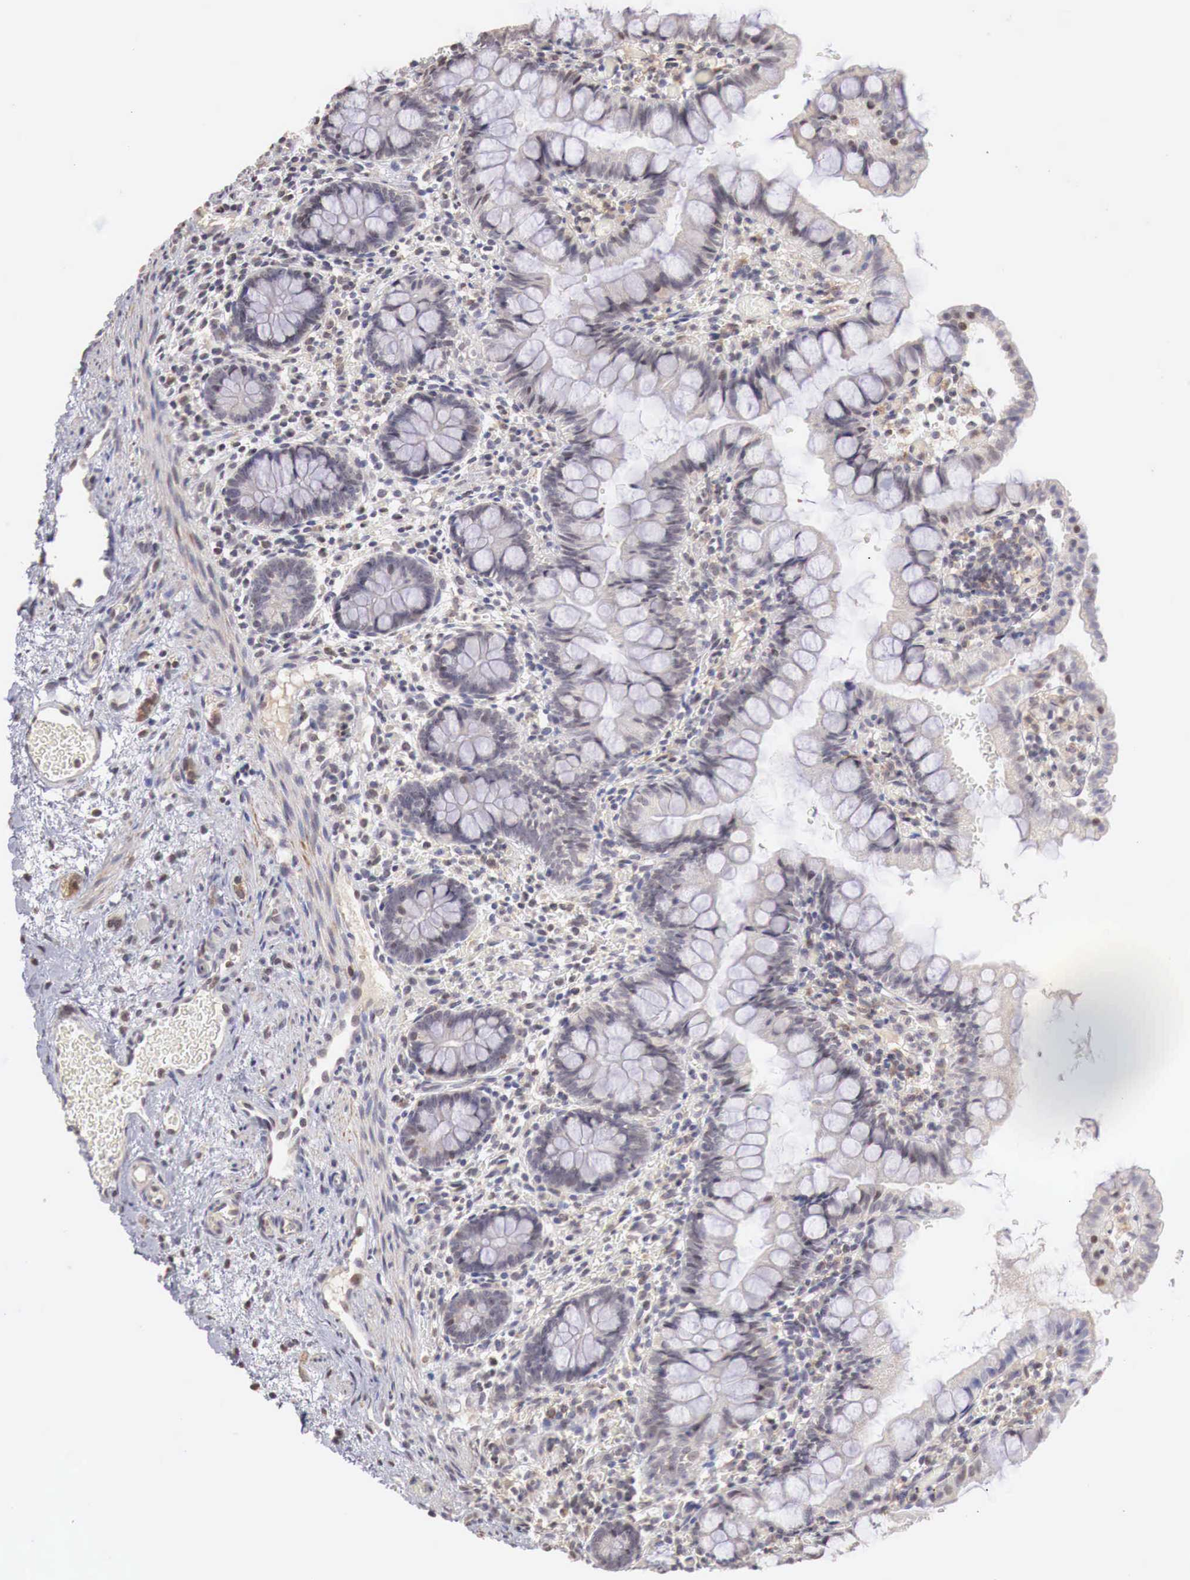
{"staining": {"intensity": "negative", "quantity": "none", "location": "none"}, "tissue": "small intestine", "cell_type": "Glandular cells", "image_type": "normal", "snomed": [{"axis": "morphology", "description": "Normal tissue, NOS"}, {"axis": "topography", "description": "Small intestine"}], "caption": "Photomicrograph shows no protein staining in glandular cells of benign small intestine.", "gene": "TBC1D9", "patient": {"sex": "male", "age": 1}}